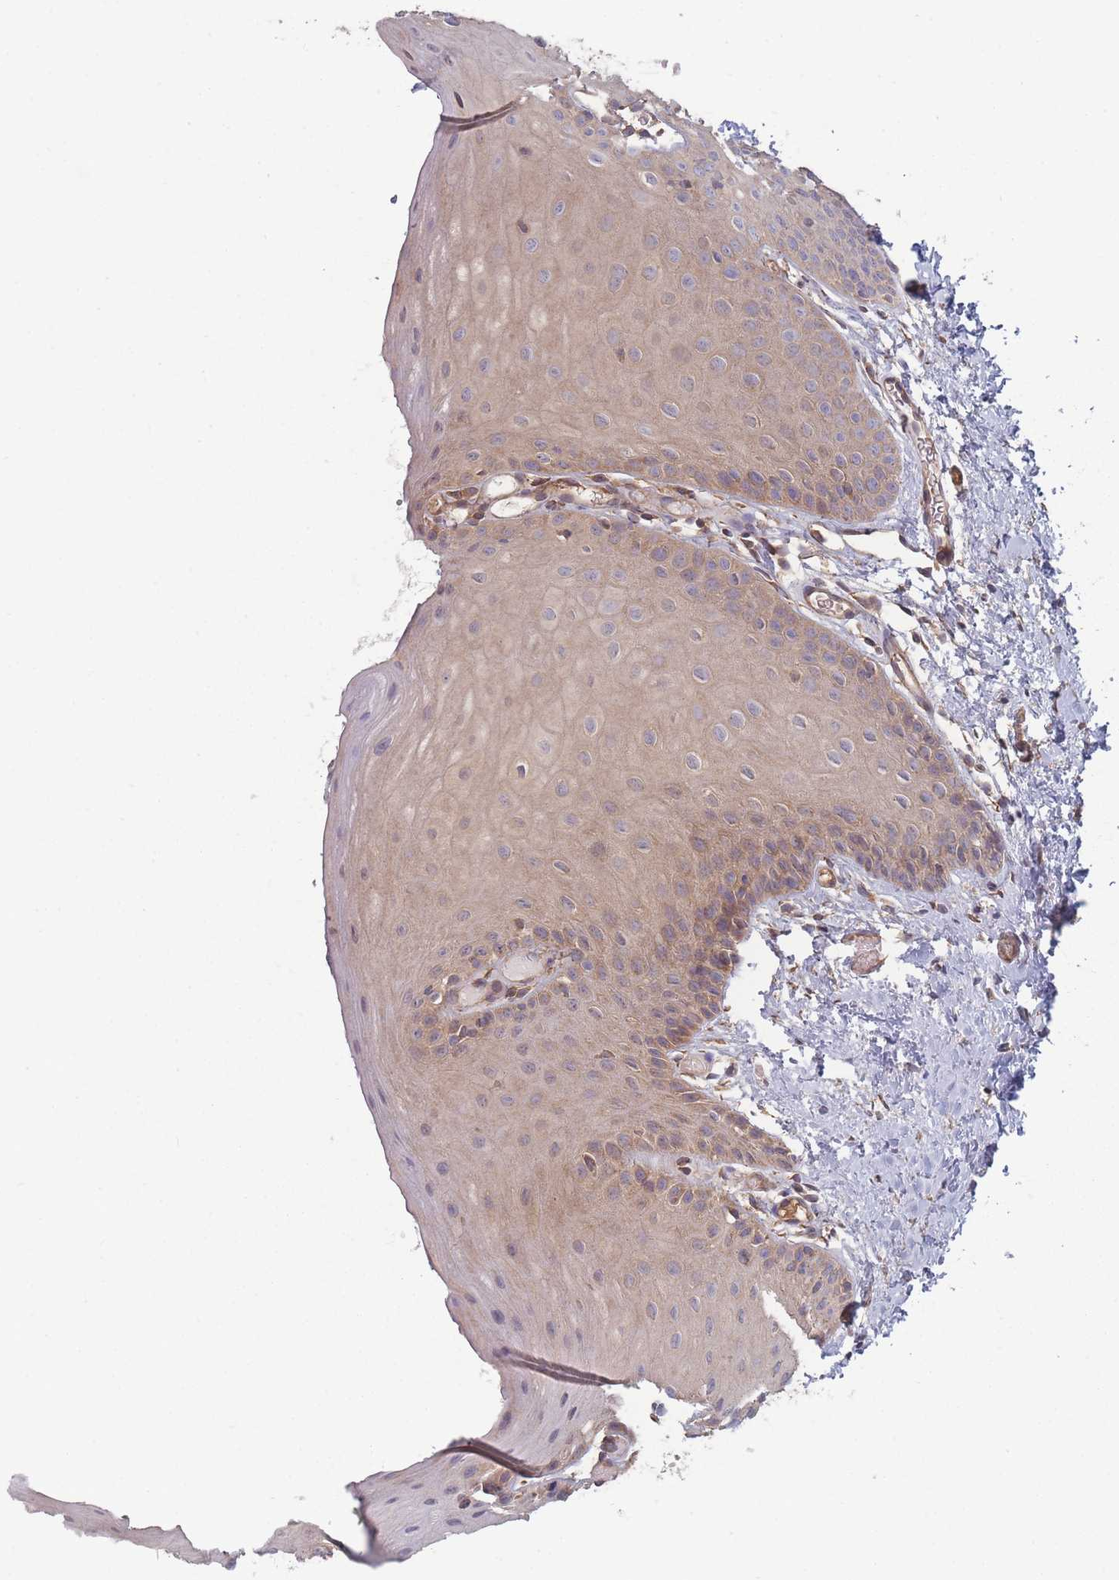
{"staining": {"intensity": "weak", "quantity": ">75%", "location": "cytoplasmic/membranous"}, "tissue": "oral mucosa", "cell_type": "Squamous epithelial cells", "image_type": "normal", "snomed": [{"axis": "morphology", "description": "Normal tissue, NOS"}, {"axis": "topography", "description": "Oral tissue"}], "caption": "Immunohistochemistry of normal human oral mucosa shows low levels of weak cytoplasmic/membranous positivity in about >75% of squamous epithelial cells.", "gene": "ATP5MGL", "patient": {"sex": "female", "age": 67}}